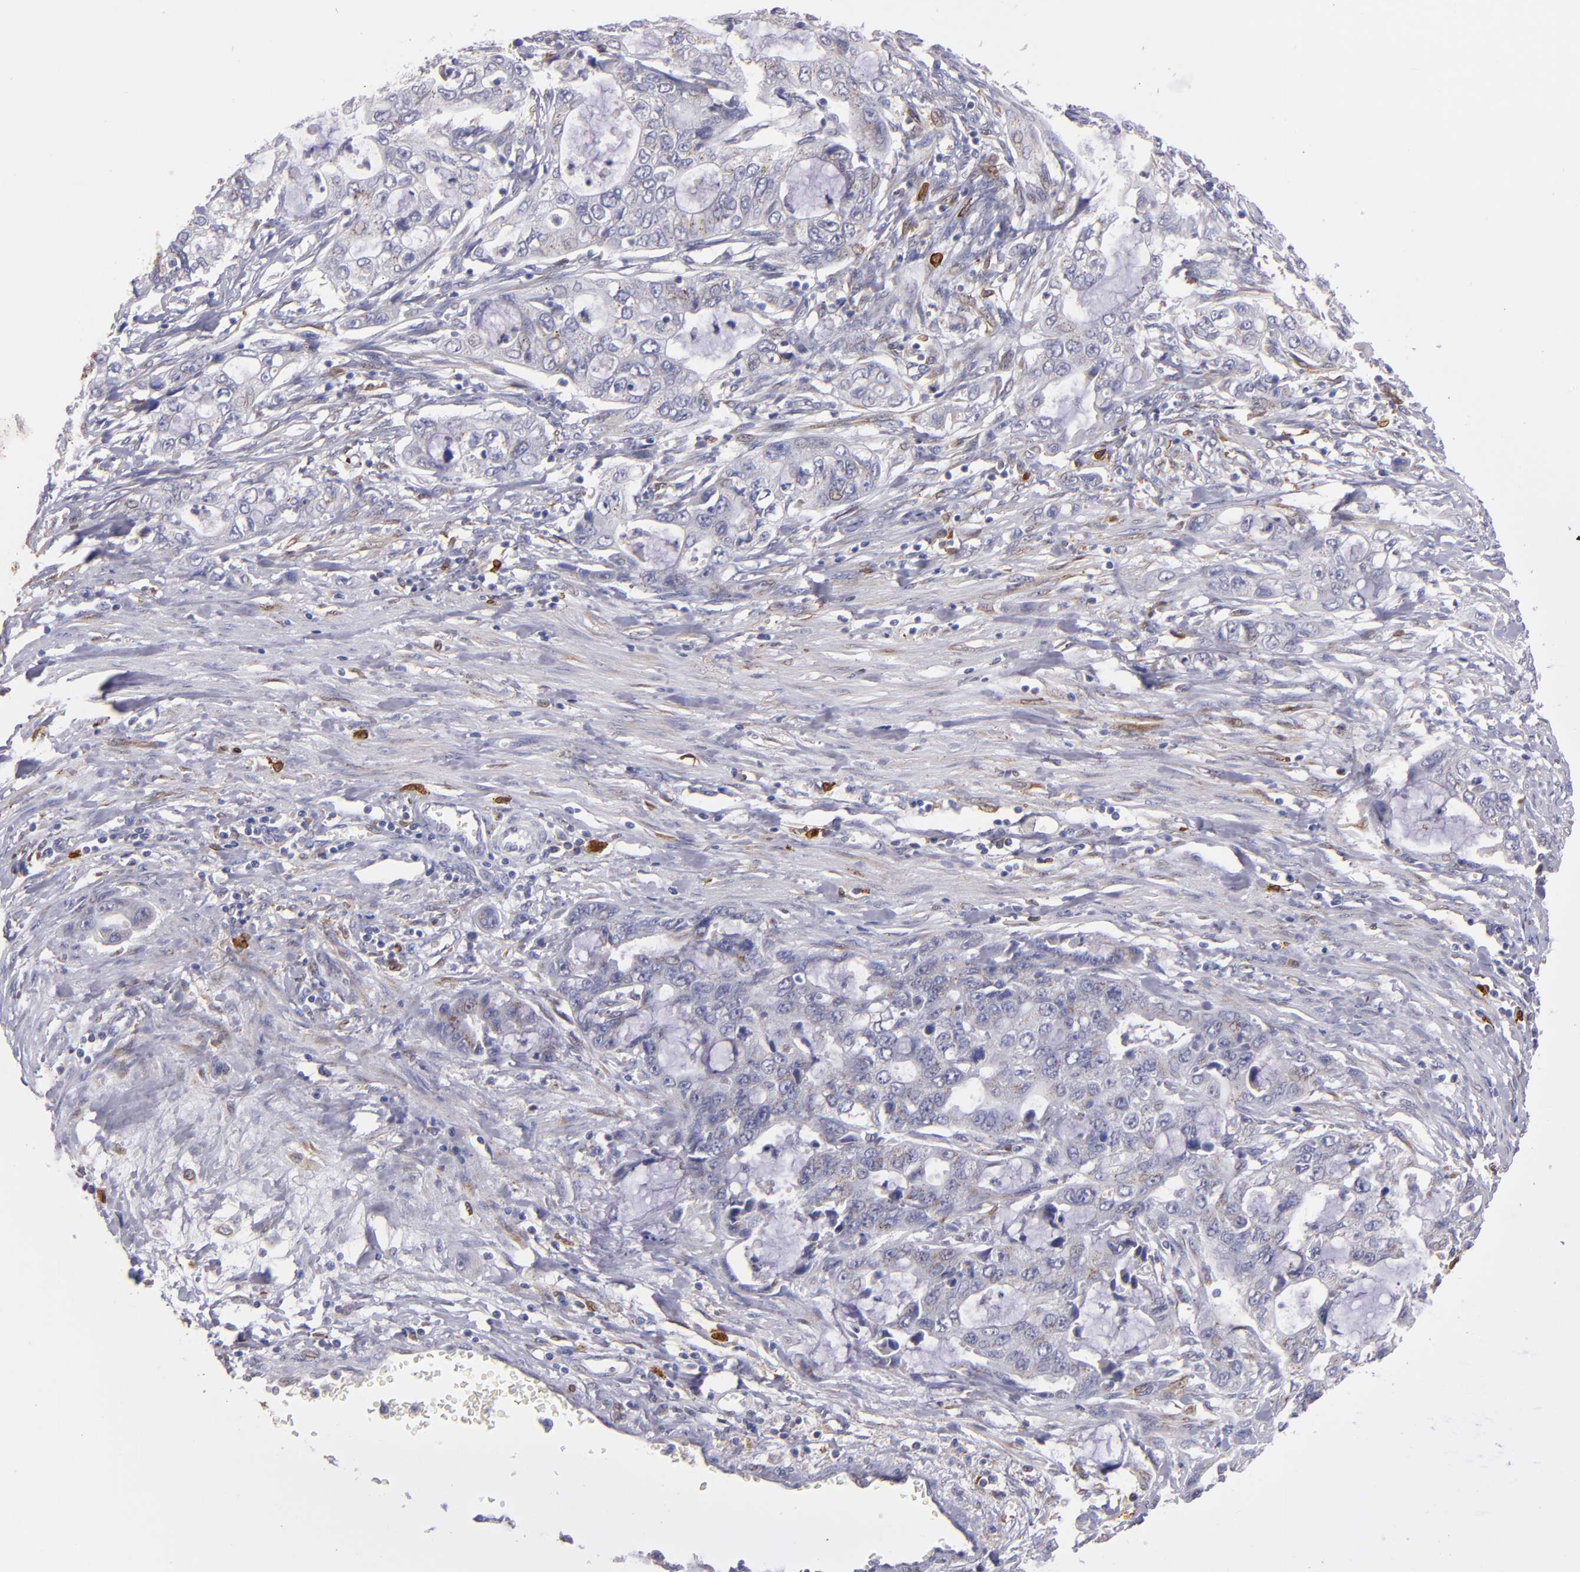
{"staining": {"intensity": "weak", "quantity": "<25%", "location": "cytoplasmic/membranous"}, "tissue": "stomach cancer", "cell_type": "Tumor cells", "image_type": "cancer", "snomed": [{"axis": "morphology", "description": "Adenocarcinoma, NOS"}, {"axis": "topography", "description": "Stomach, upper"}], "caption": "Protein analysis of stomach adenocarcinoma shows no significant staining in tumor cells.", "gene": "PTGS1", "patient": {"sex": "female", "age": 52}}